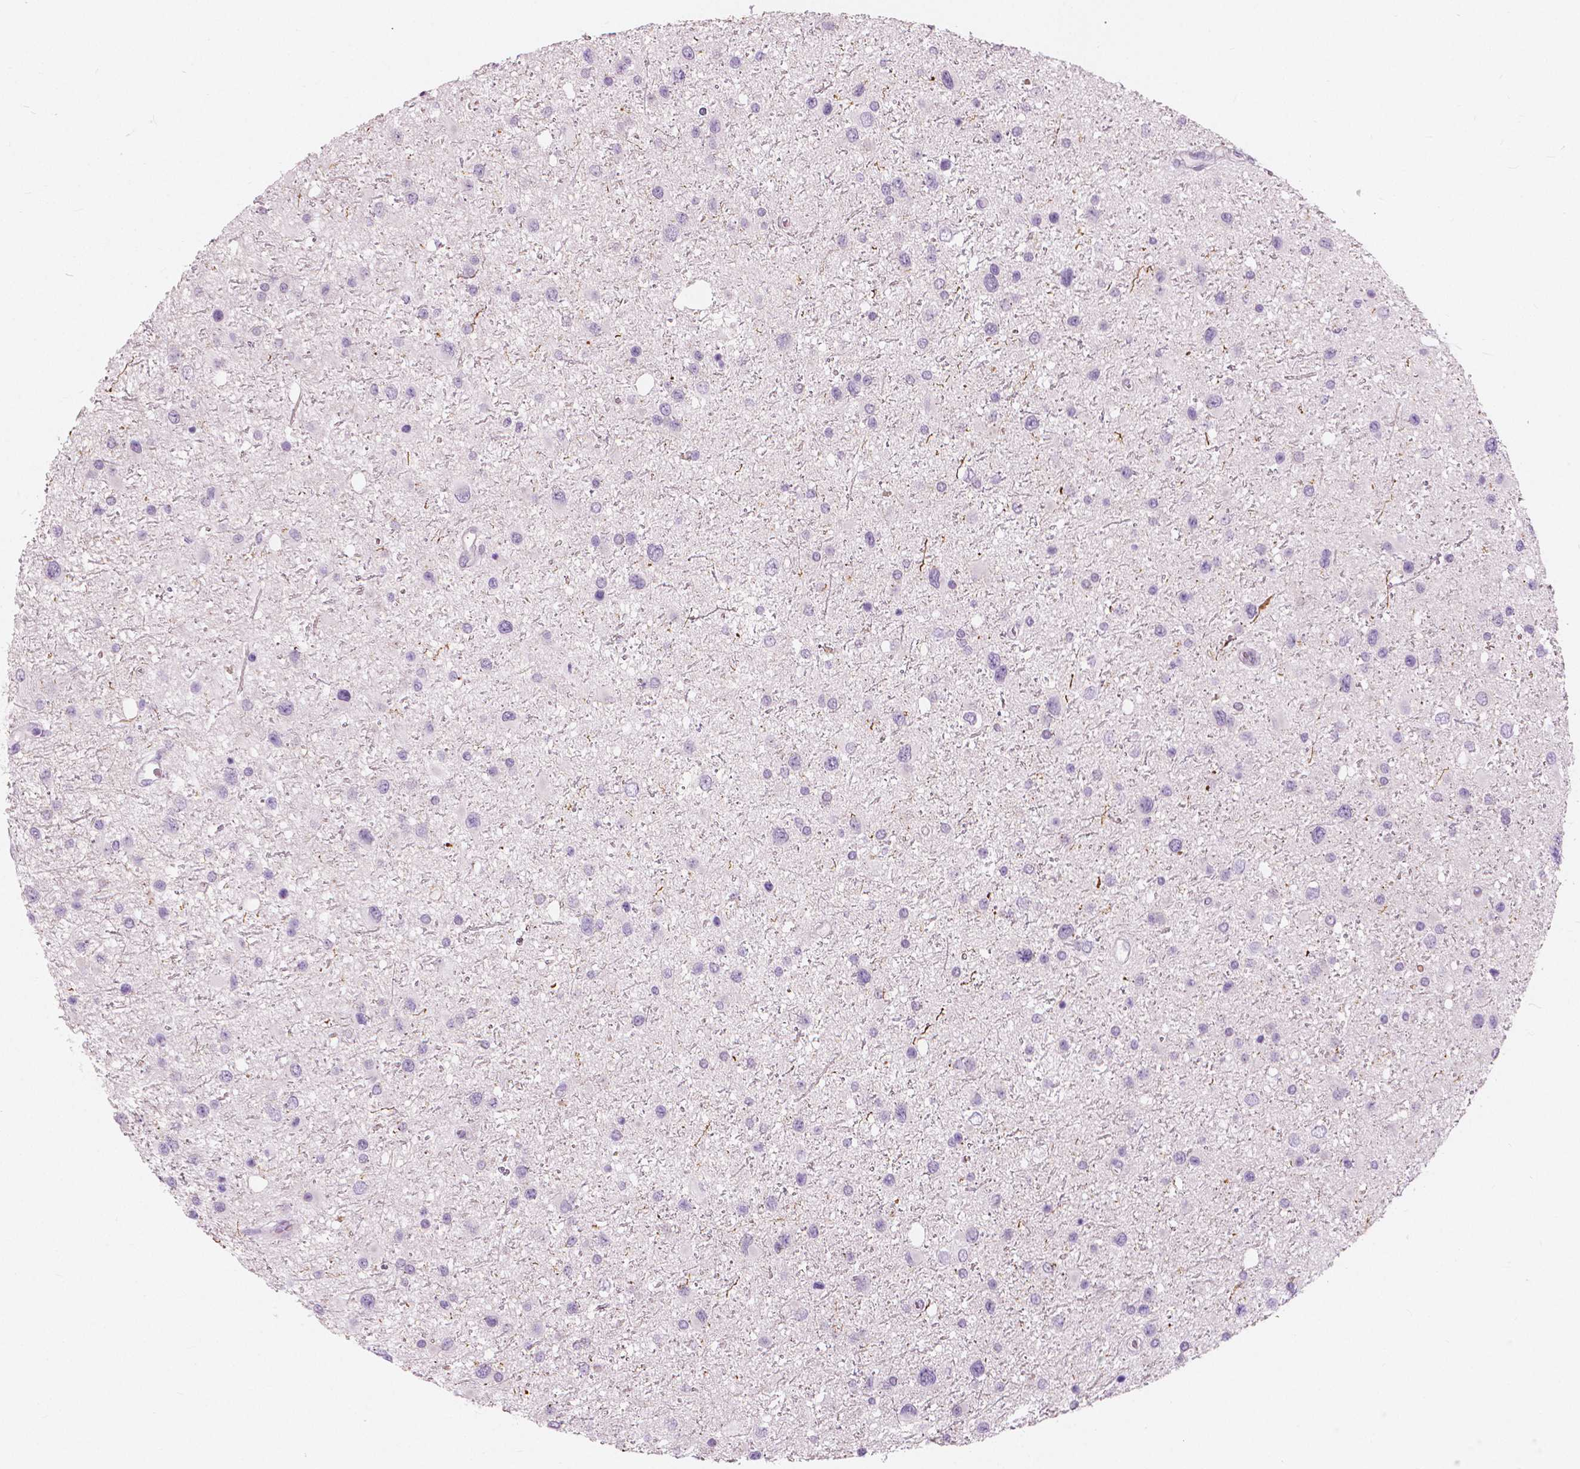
{"staining": {"intensity": "negative", "quantity": "none", "location": "none"}, "tissue": "glioma", "cell_type": "Tumor cells", "image_type": "cancer", "snomed": [{"axis": "morphology", "description": "Glioma, malignant, Low grade"}, {"axis": "topography", "description": "Brain"}], "caption": "Immunohistochemistry of malignant low-grade glioma reveals no staining in tumor cells.", "gene": "A4GNT", "patient": {"sex": "female", "age": 32}}